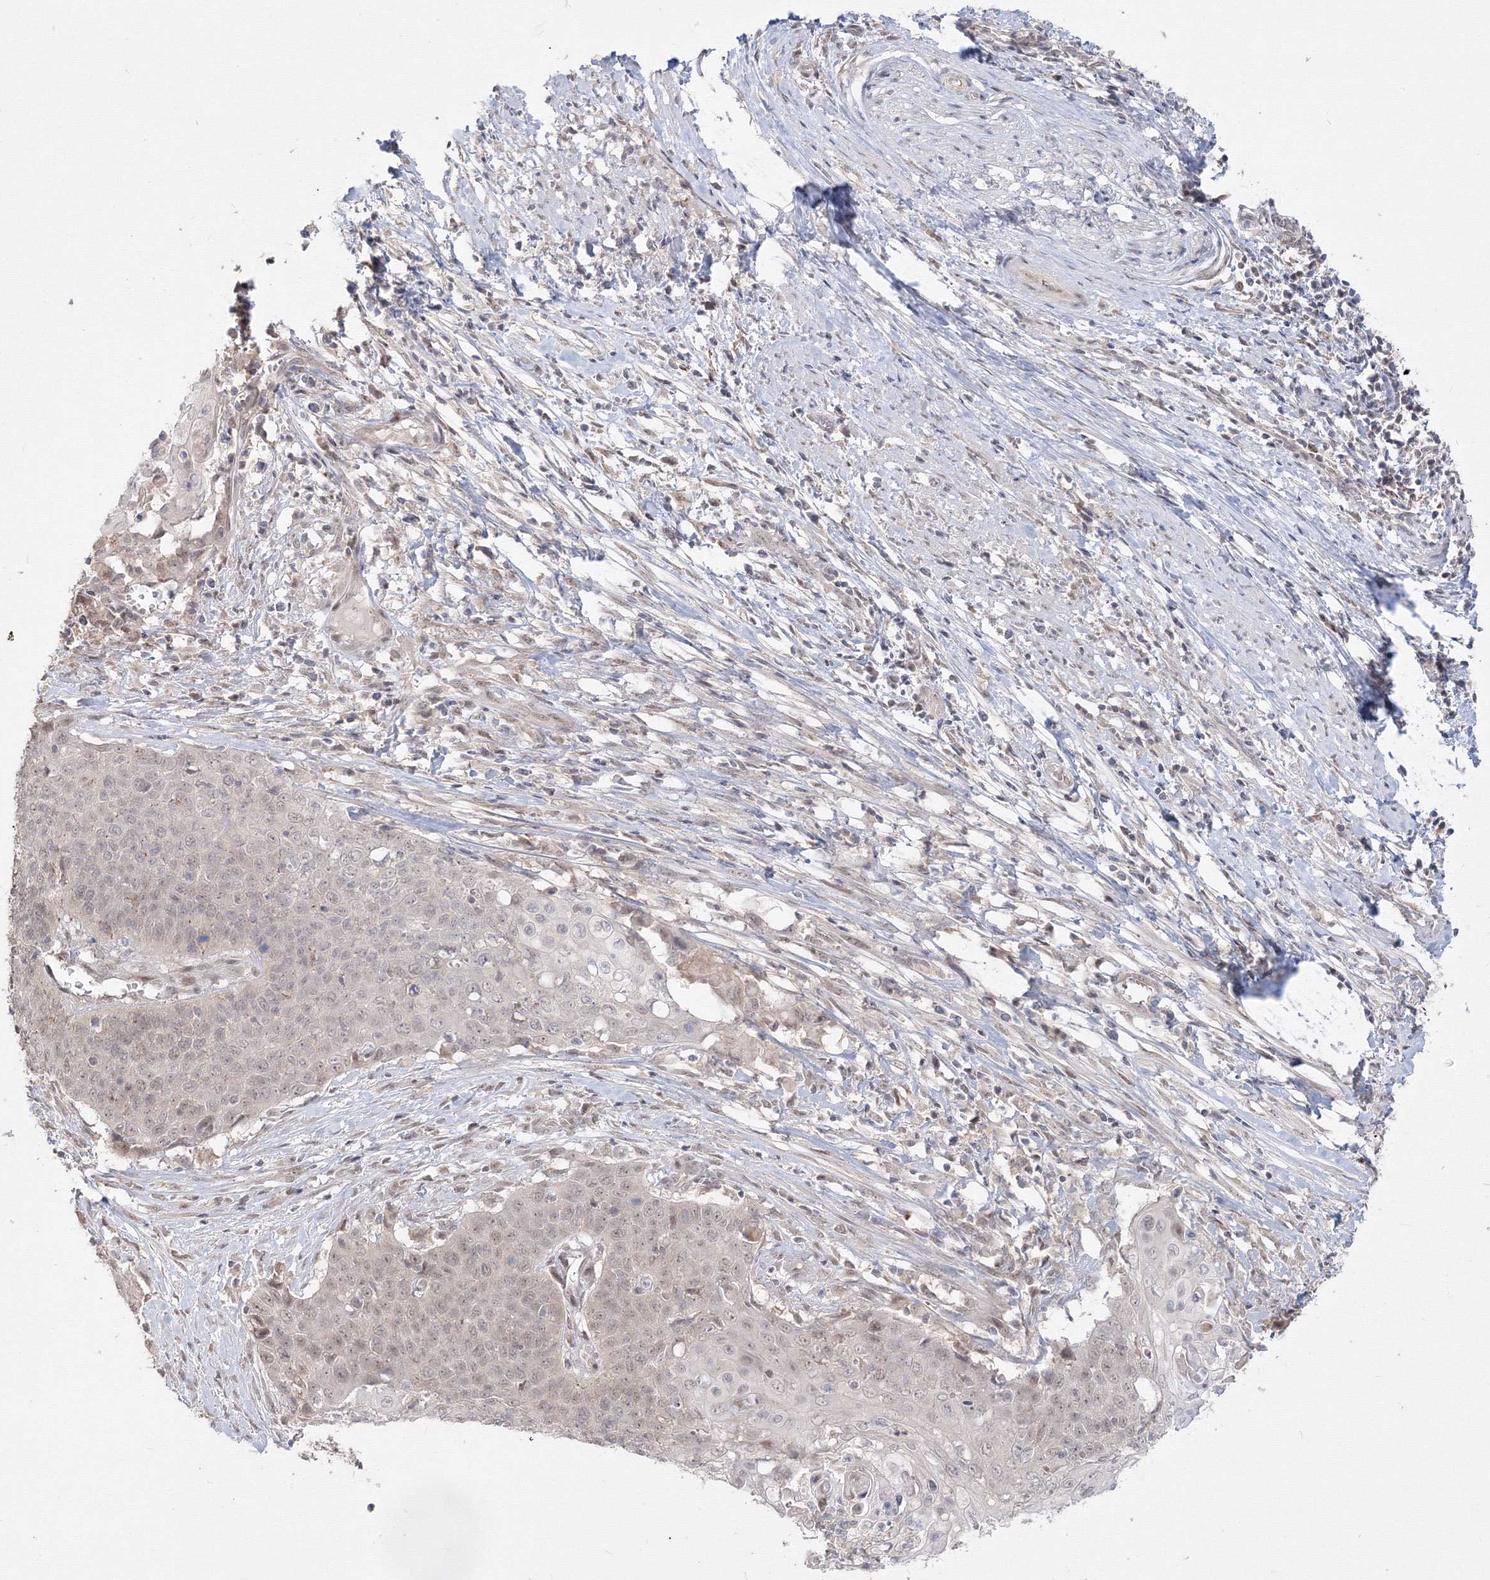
{"staining": {"intensity": "negative", "quantity": "none", "location": "none"}, "tissue": "cervical cancer", "cell_type": "Tumor cells", "image_type": "cancer", "snomed": [{"axis": "morphology", "description": "Squamous cell carcinoma, NOS"}, {"axis": "topography", "description": "Cervix"}], "caption": "Squamous cell carcinoma (cervical) stained for a protein using immunohistochemistry (IHC) demonstrates no positivity tumor cells.", "gene": "COPS4", "patient": {"sex": "female", "age": 39}}